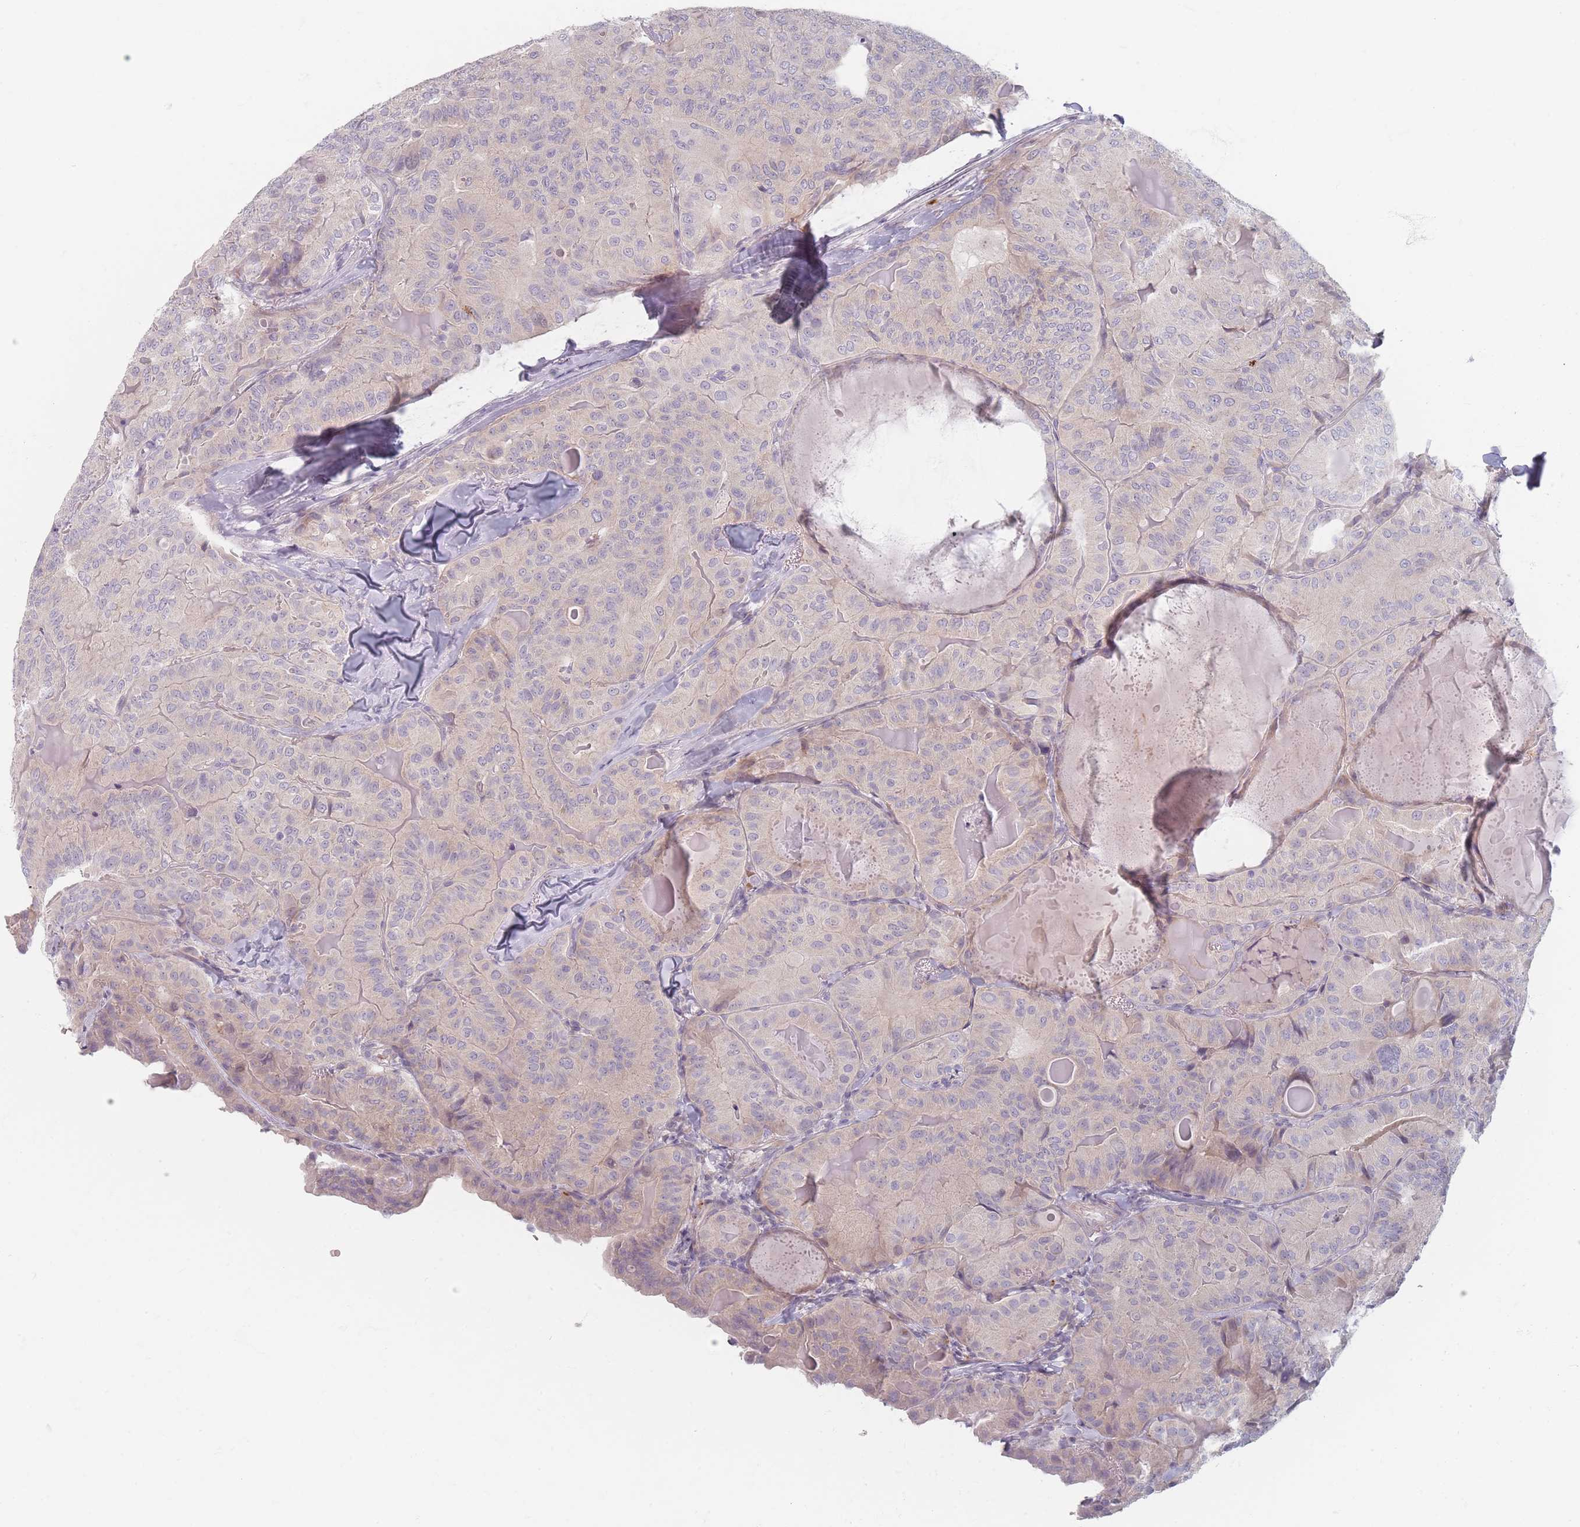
{"staining": {"intensity": "weak", "quantity": "<25%", "location": "cytoplasmic/membranous"}, "tissue": "thyroid cancer", "cell_type": "Tumor cells", "image_type": "cancer", "snomed": [{"axis": "morphology", "description": "Papillary adenocarcinoma, NOS"}, {"axis": "topography", "description": "Thyroid gland"}], "caption": "An image of human papillary adenocarcinoma (thyroid) is negative for staining in tumor cells.", "gene": "TMOD1", "patient": {"sex": "female", "age": 68}}